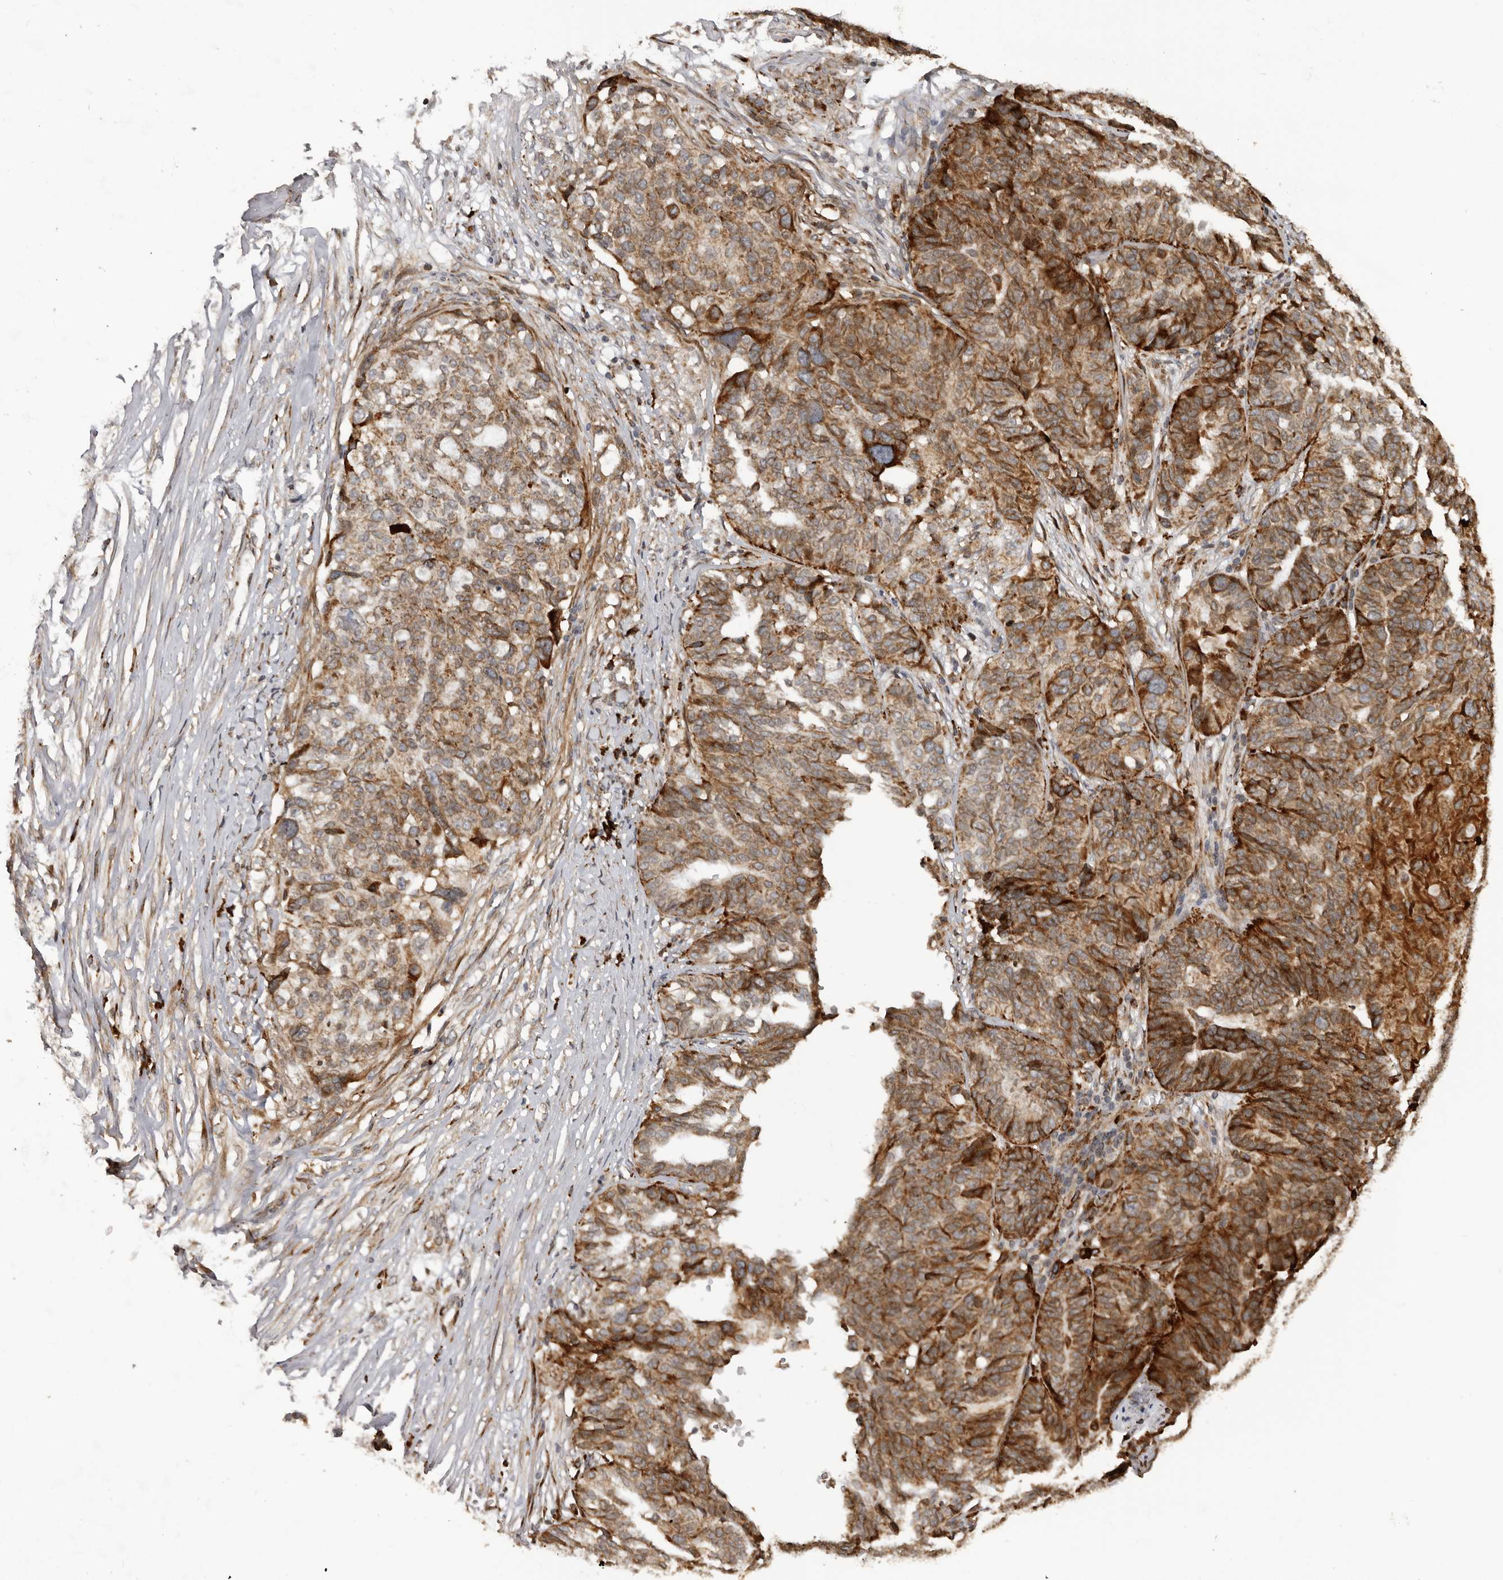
{"staining": {"intensity": "moderate", "quantity": ">75%", "location": "cytoplasmic/membranous"}, "tissue": "ovarian cancer", "cell_type": "Tumor cells", "image_type": "cancer", "snomed": [{"axis": "morphology", "description": "Cystadenocarcinoma, serous, NOS"}, {"axis": "topography", "description": "Ovary"}], "caption": "Ovarian cancer (serous cystadenocarcinoma) was stained to show a protein in brown. There is medium levels of moderate cytoplasmic/membranous expression in about >75% of tumor cells. The protein of interest is stained brown, and the nuclei are stained in blue (DAB (3,3'-diaminobenzidine) IHC with brightfield microscopy, high magnification).", "gene": "NUP43", "patient": {"sex": "female", "age": 59}}